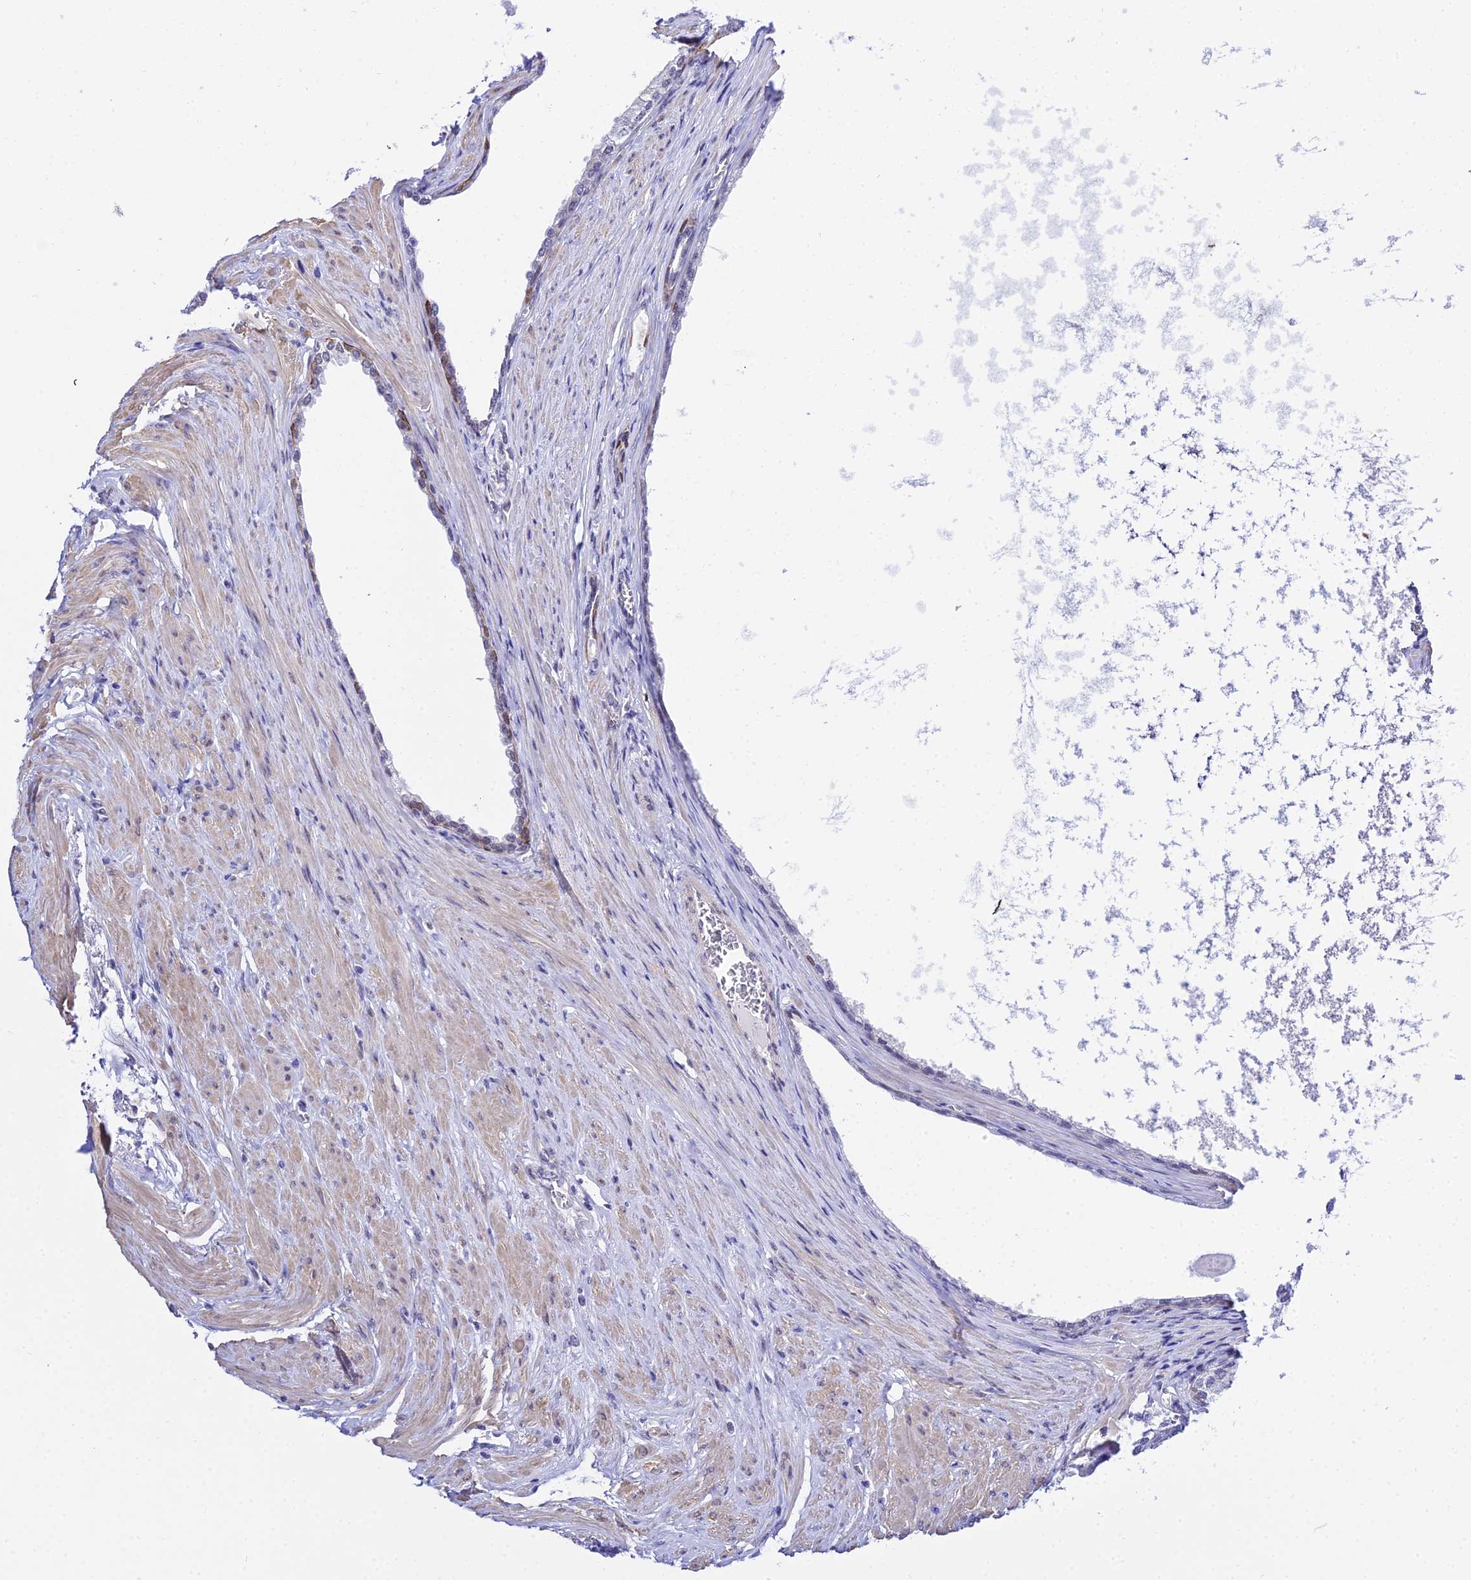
{"staining": {"intensity": "moderate", "quantity": "<25%", "location": "nuclear"}, "tissue": "prostate", "cell_type": "Glandular cells", "image_type": "normal", "snomed": [{"axis": "morphology", "description": "Normal tissue, NOS"}, {"axis": "morphology", "description": "Urothelial carcinoma, Low grade"}, {"axis": "topography", "description": "Urinary bladder"}, {"axis": "topography", "description": "Prostate"}], "caption": "Immunohistochemical staining of normal prostate exhibits moderate nuclear protein staining in approximately <25% of glandular cells. (Brightfield microscopy of DAB IHC at high magnification).", "gene": "ZNF628", "patient": {"sex": "male", "age": 60}}